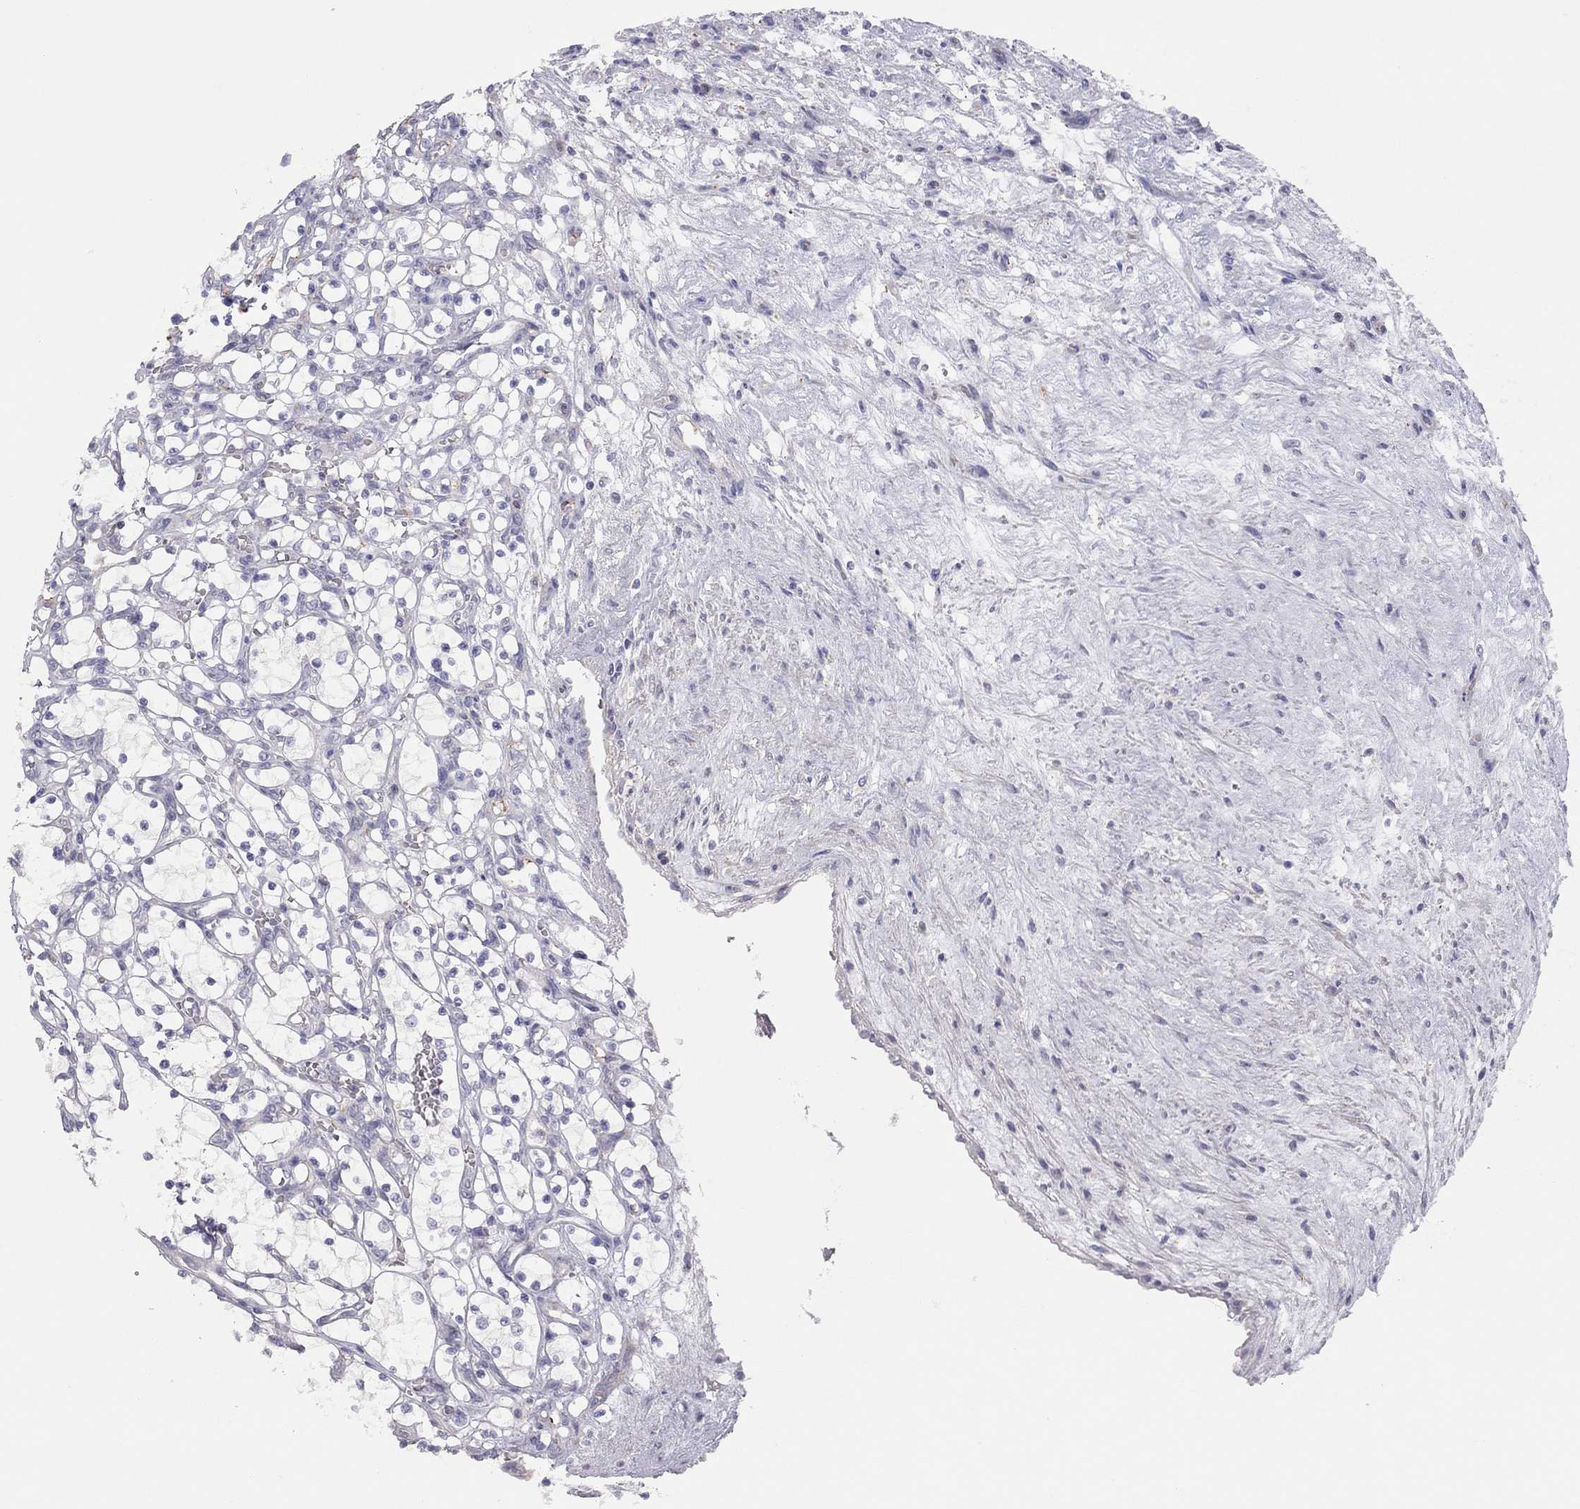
{"staining": {"intensity": "negative", "quantity": "none", "location": "none"}, "tissue": "renal cancer", "cell_type": "Tumor cells", "image_type": "cancer", "snomed": [{"axis": "morphology", "description": "Adenocarcinoma, NOS"}, {"axis": "topography", "description": "Kidney"}], "caption": "This is a histopathology image of IHC staining of renal adenocarcinoma, which shows no positivity in tumor cells.", "gene": "ADCYAP1", "patient": {"sex": "female", "age": 69}}